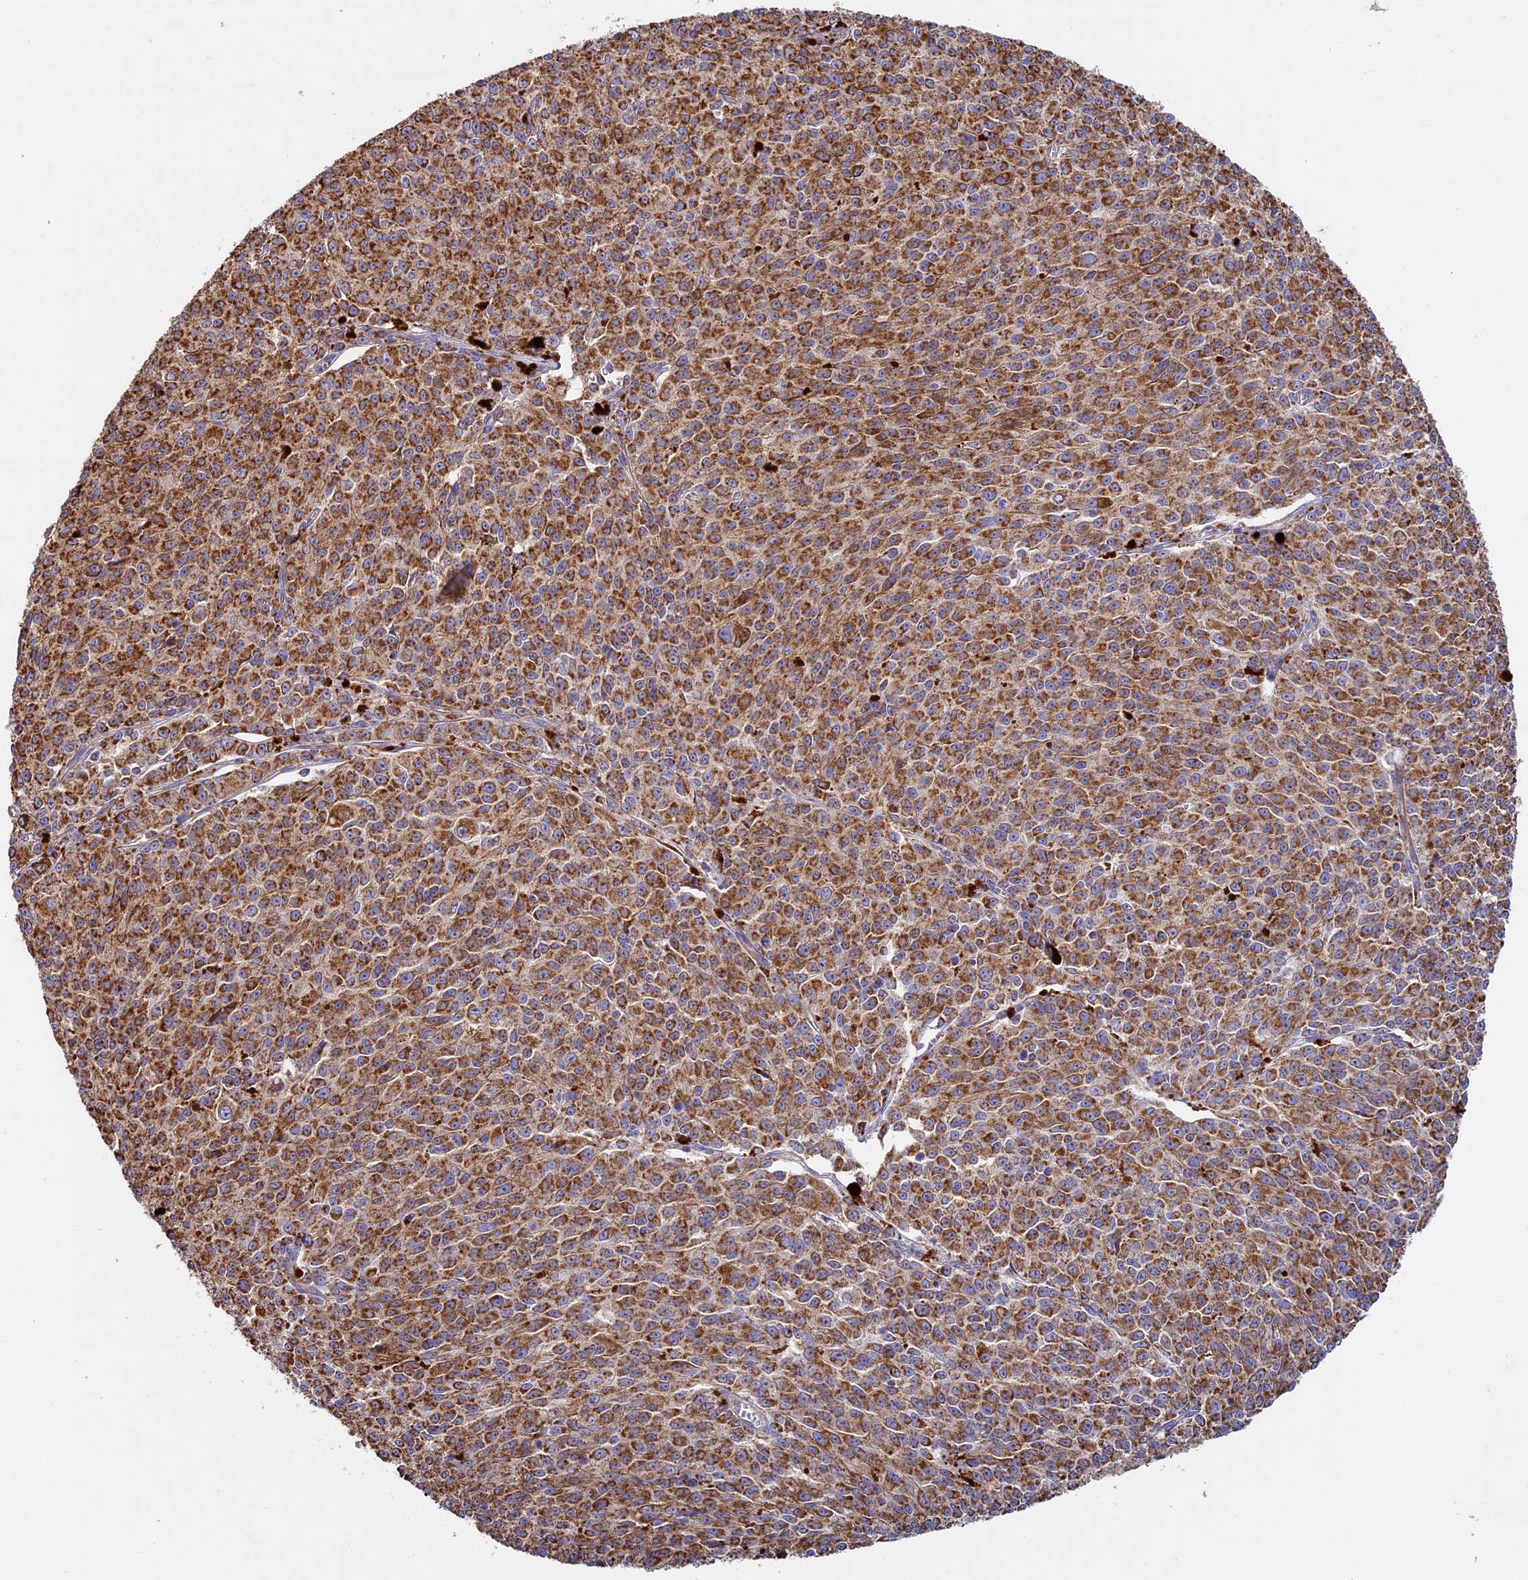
{"staining": {"intensity": "strong", "quantity": ">75%", "location": "cytoplasmic/membranous"}, "tissue": "melanoma", "cell_type": "Tumor cells", "image_type": "cancer", "snomed": [{"axis": "morphology", "description": "Malignant melanoma, NOS"}, {"axis": "topography", "description": "Skin"}], "caption": "Brown immunohistochemical staining in human melanoma shows strong cytoplasmic/membranous positivity in about >75% of tumor cells.", "gene": "OCEL1", "patient": {"sex": "female", "age": 52}}